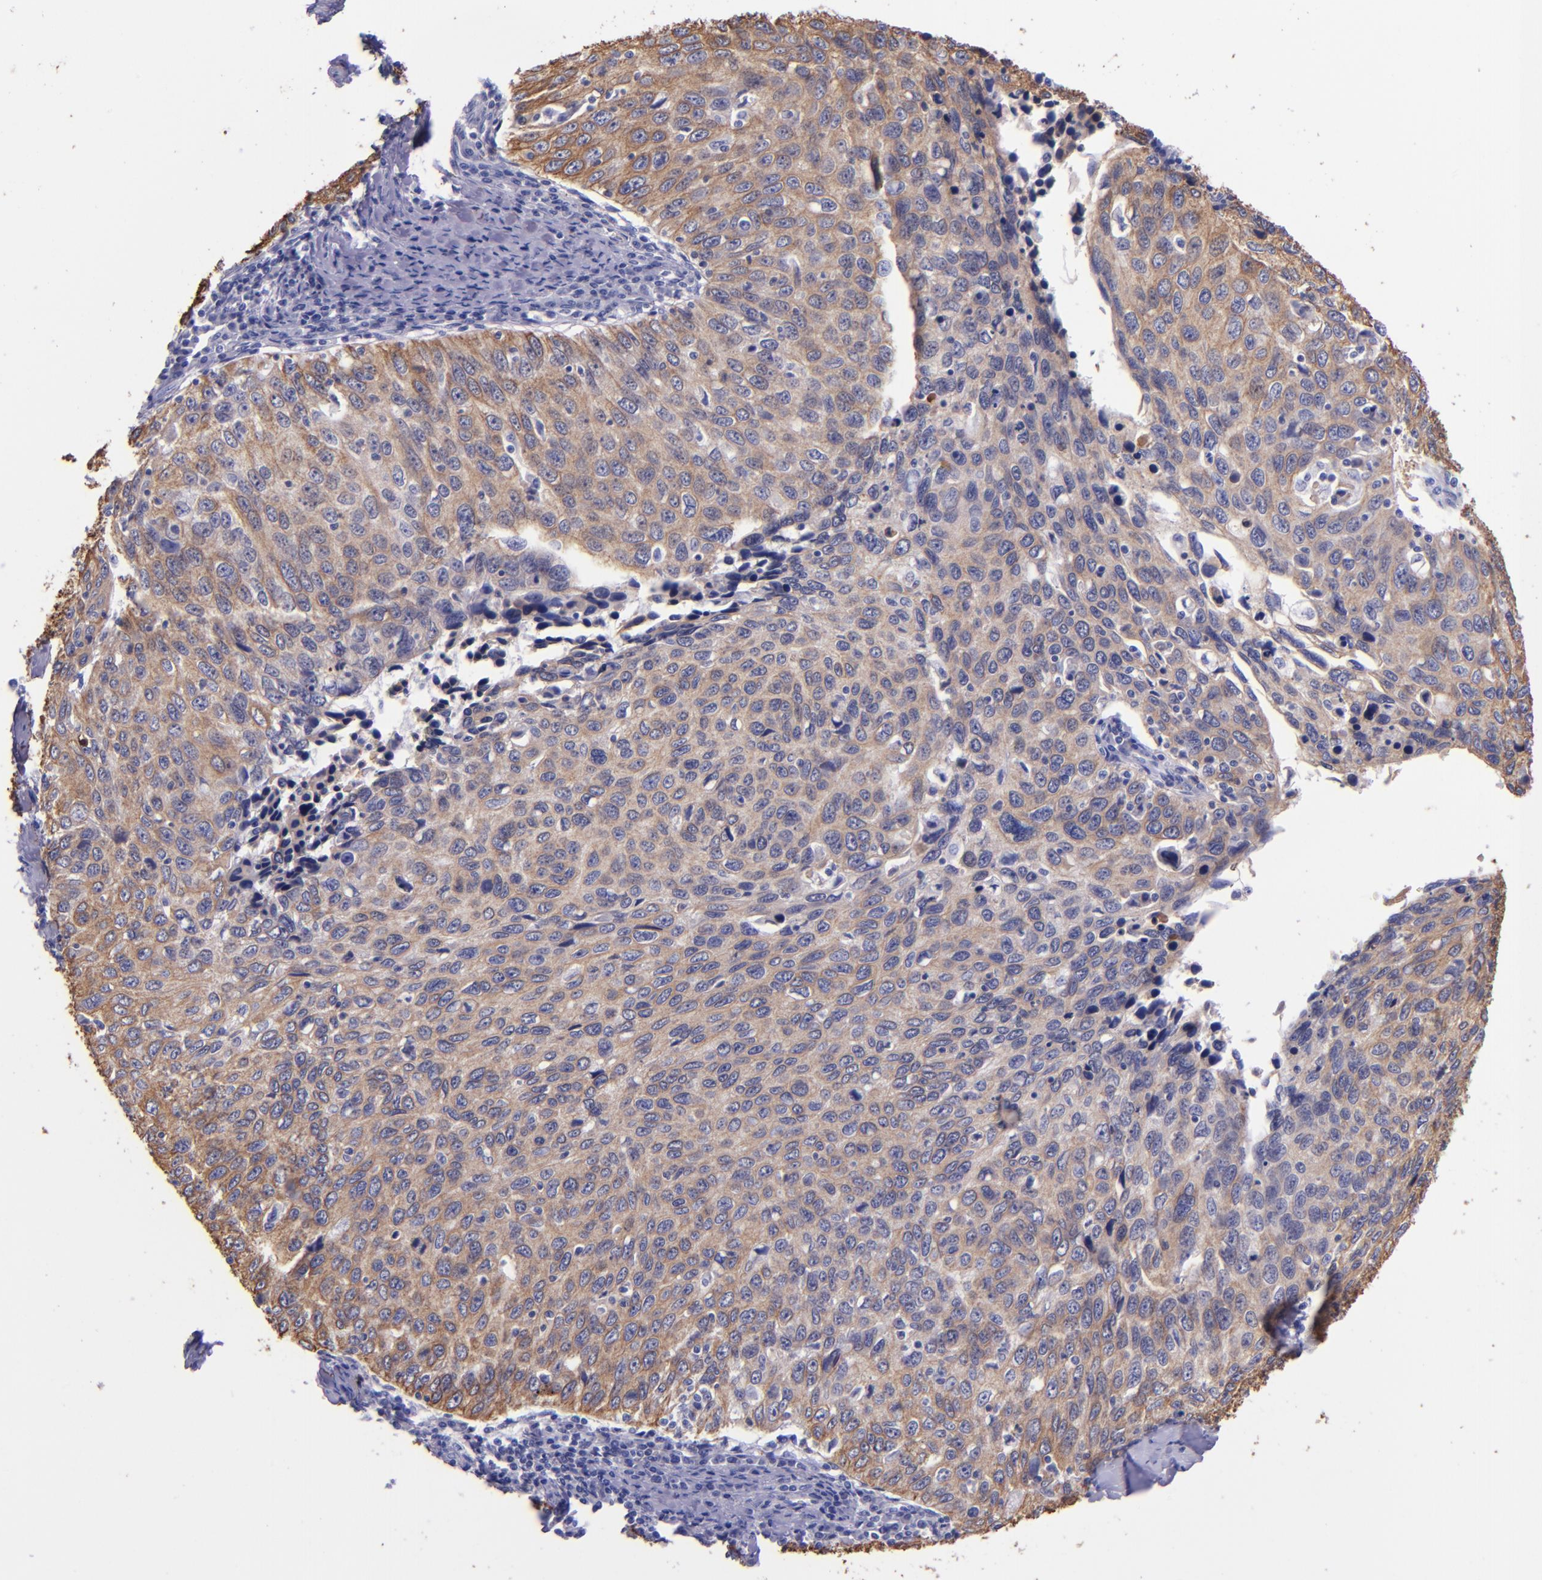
{"staining": {"intensity": "moderate", "quantity": ">75%", "location": "cytoplasmic/membranous"}, "tissue": "cervical cancer", "cell_type": "Tumor cells", "image_type": "cancer", "snomed": [{"axis": "morphology", "description": "Squamous cell carcinoma, NOS"}, {"axis": "topography", "description": "Cervix"}], "caption": "Tumor cells show medium levels of moderate cytoplasmic/membranous staining in about >75% of cells in squamous cell carcinoma (cervical).", "gene": "KRT4", "patient": {"sex": "female", "age": 53}}